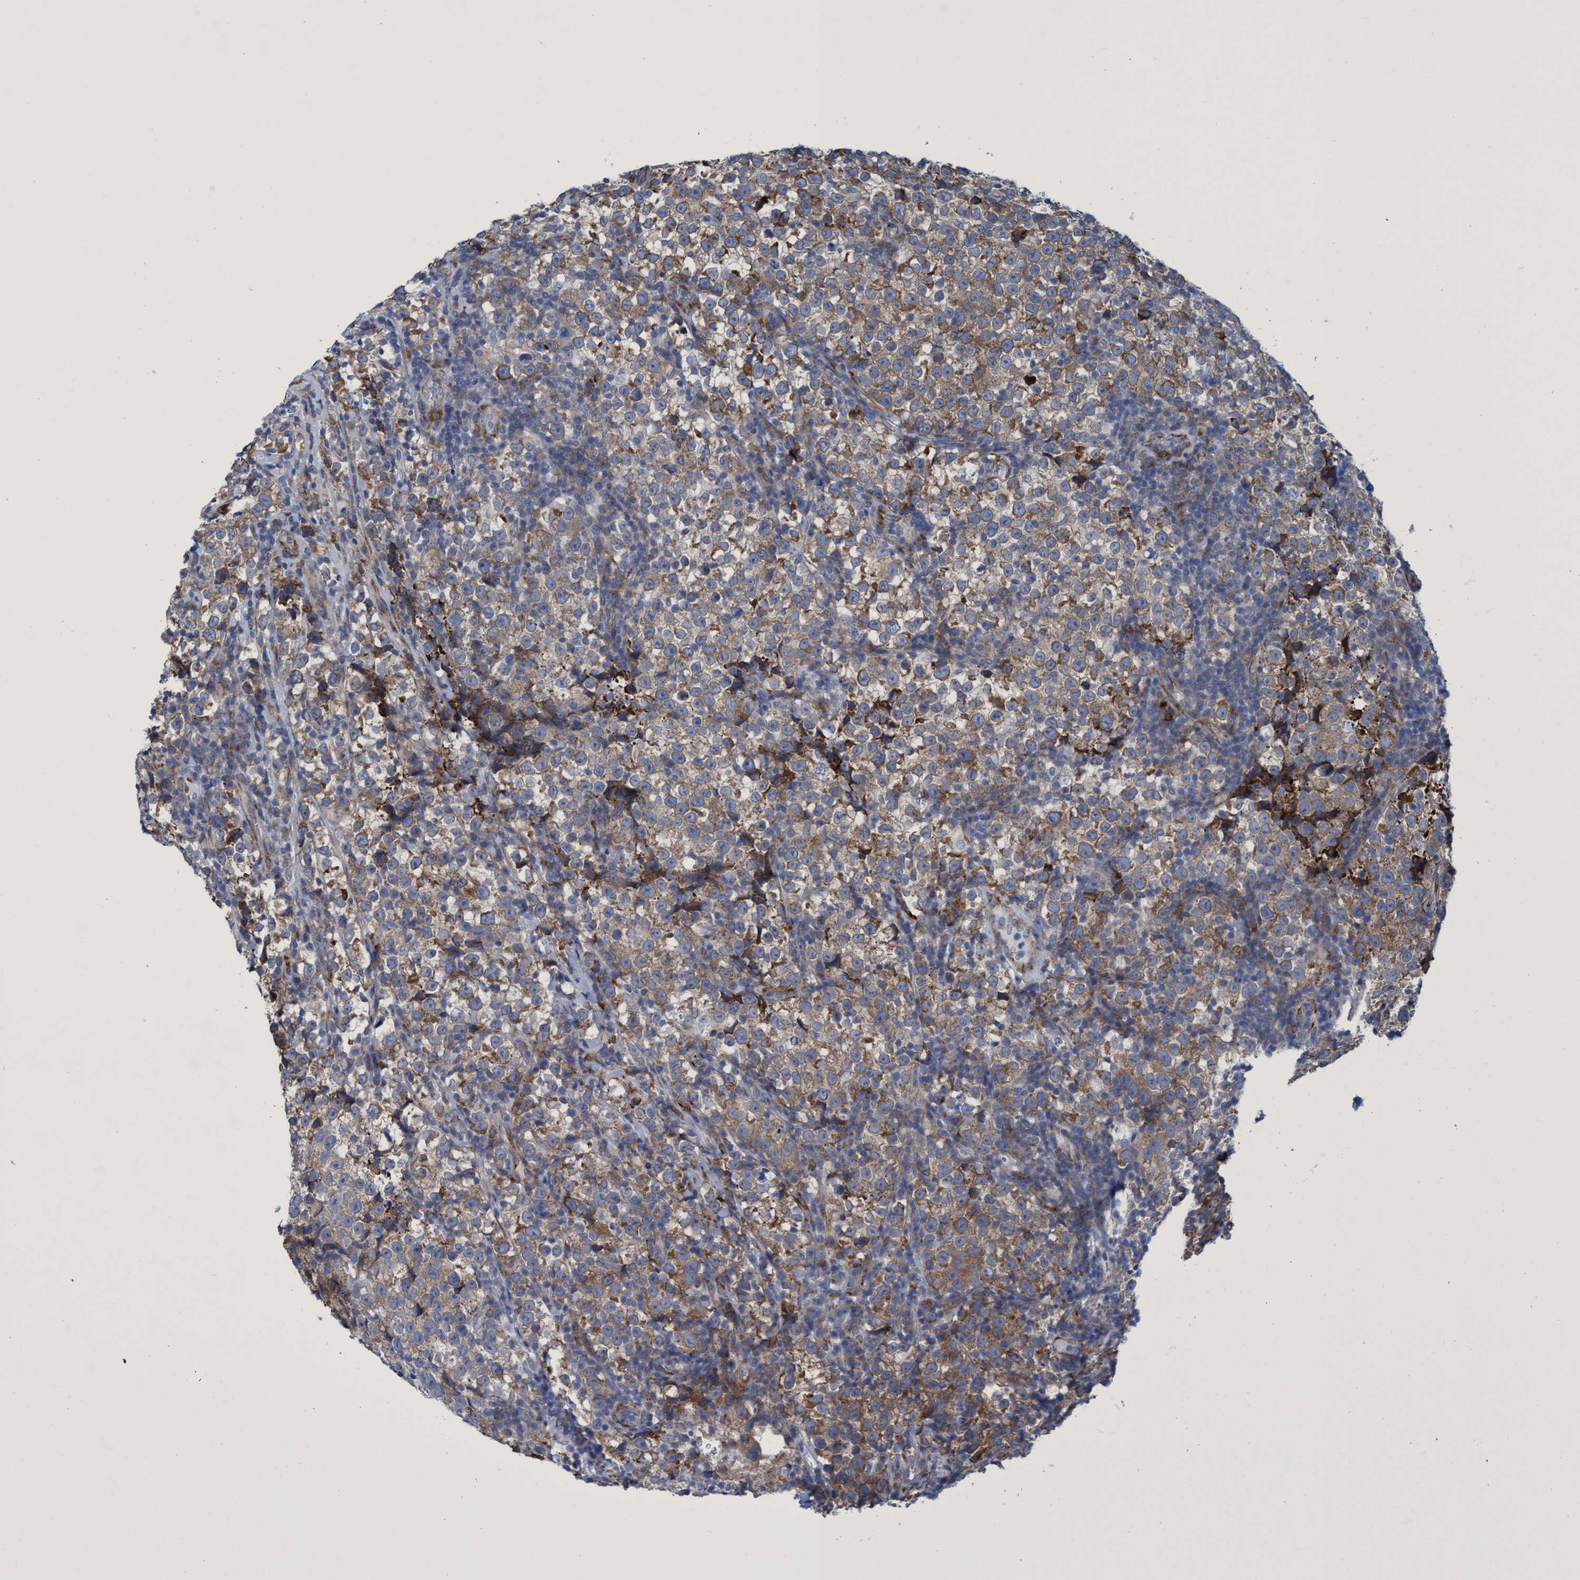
{"staining": {"intensity": "moderate", "quantity": ">75%", "location": "cytoplasmic/membranous"}, "tissue": "testis cancer", "cell_type": "Tumor cells", "image_type": "cancer", "snomed": [{"axis": "morphology", "description": "Normal tissue, NOS"}, {"axis": "morphology", "description": "Seminoma, NOS"}, {"axis": "topography", "description": "Testis"}], "caption": "A histopathology image of seminoma (testis) stained for a protein exhibits moderate cytoplasmic/membranous brown staining in tumor cells.", "gene": "R3HCC1", "patient": {"sex": "male", "age": 43}}